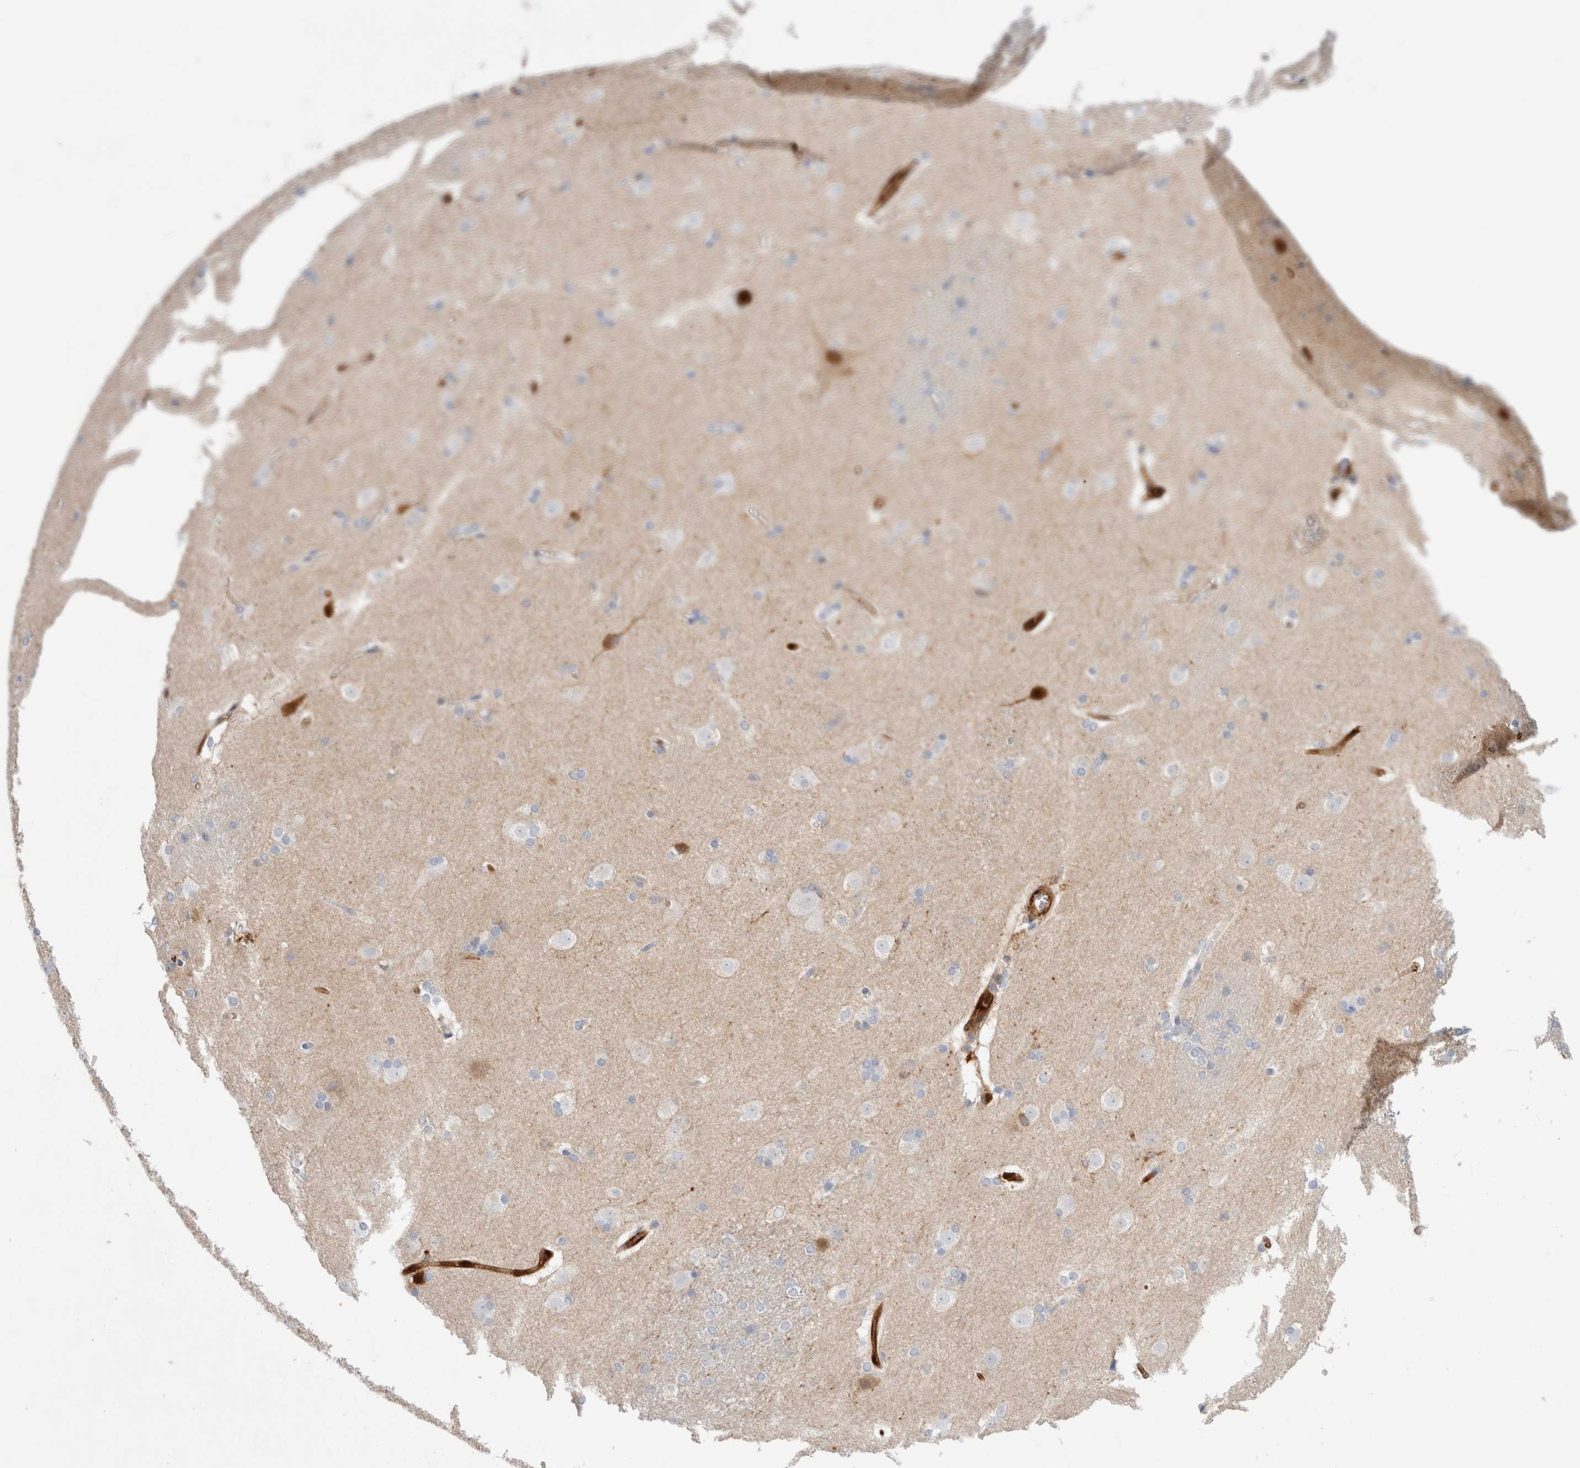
{"staining": {"intensity": "negative", "quantity": "none", "location": "none"}, "tissue": "caudate", "cell_type": "Glial cells", "image_type": "normal", "snomed": [{"axis": "morphology", "description": "Normal tissue, NOS"}, {"axis": "topography", "description": "Lateral ventricle wall"}], "caption": "Immunohistochemistry (IHC) of benign human caudate shows no expression in glial cells. Nuclei are stained in blue.", "gene": "NAPEPLD", "patient": {"sex": "female", "age": 19}}